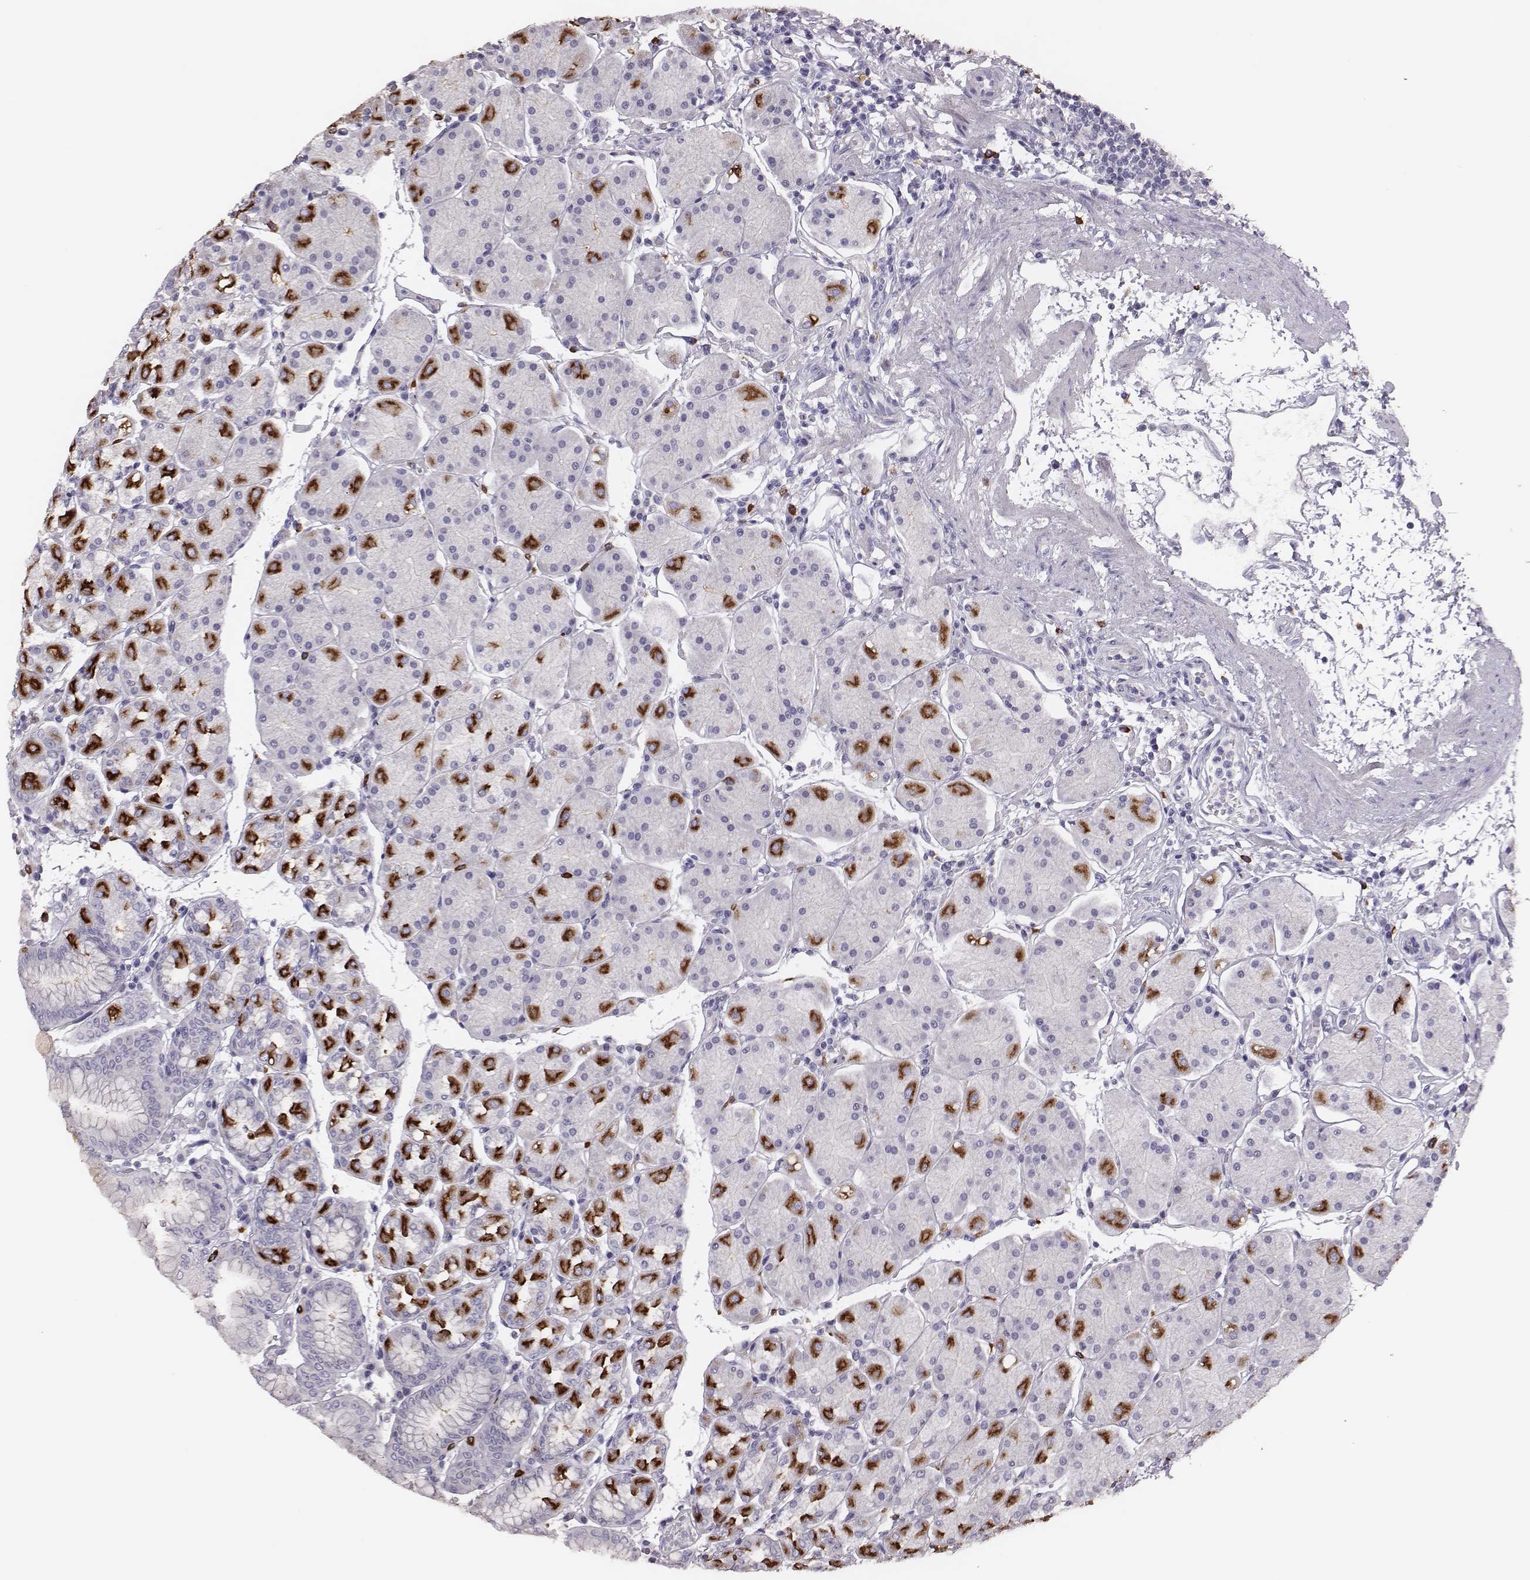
{"staining": {"intensity": "strong", "quantity": "25%-75%", "location": "cytoplasmic/membranous"}, "tissue": "stomach", "cell_type": "Glandular cells", "image_type": "normal", "snomed": [{"axis": "morphology", "description": "Normal tissue, NOS"}, {"axis": "topography", "description": "Stomach"}], "caption": "Stomach stained with immunohistochemistry exhibits strong cytoplasmic/membranous staining in about 25%-75% of glandular cells. Using DAB (brown) and hematoxylin (blue) stains, captured at high magnification using brightfield microscopy.", "gene": "P2RY10", "patient": {"sex": "male", "age": 54}}